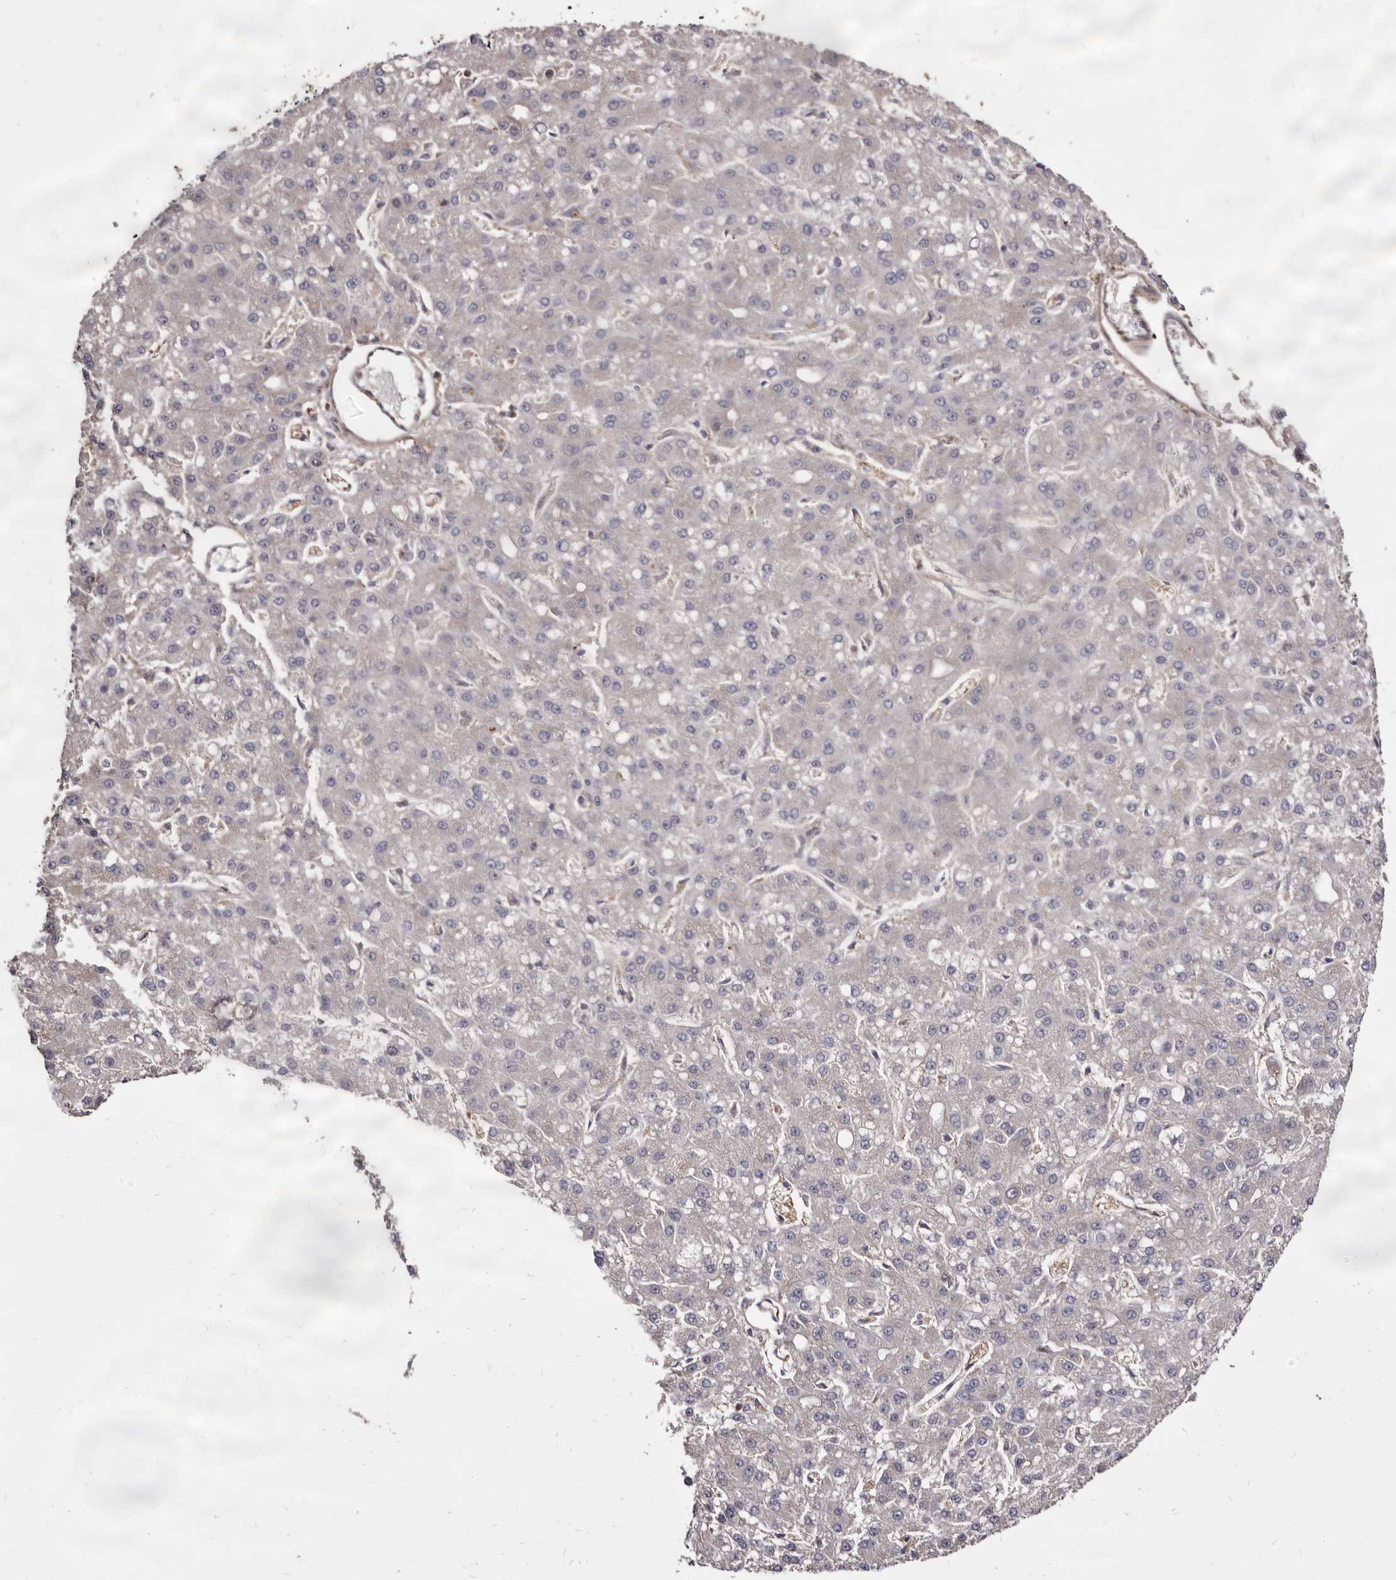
{"staining": {"intensity": "negative", "quantity": "none", "location": "none"}, "tissue": "liver cancer", "cell_type": "Tumor cells", "image_type": "cancer", "snomed": [{"axis": "morphology", "description": "Carcinoma, Hepatocellular, NOS"}, {"axis": "topography", "description": "Liver"}], "caption": "DAB (3,3'-diaminobenzidine) immunohistochemical staining of hepatocellular carcinoma (liver) reveals no significant expression in tumor cells.", "gene": "TPD52", "patient": {"sex": "male", "age": 67}}